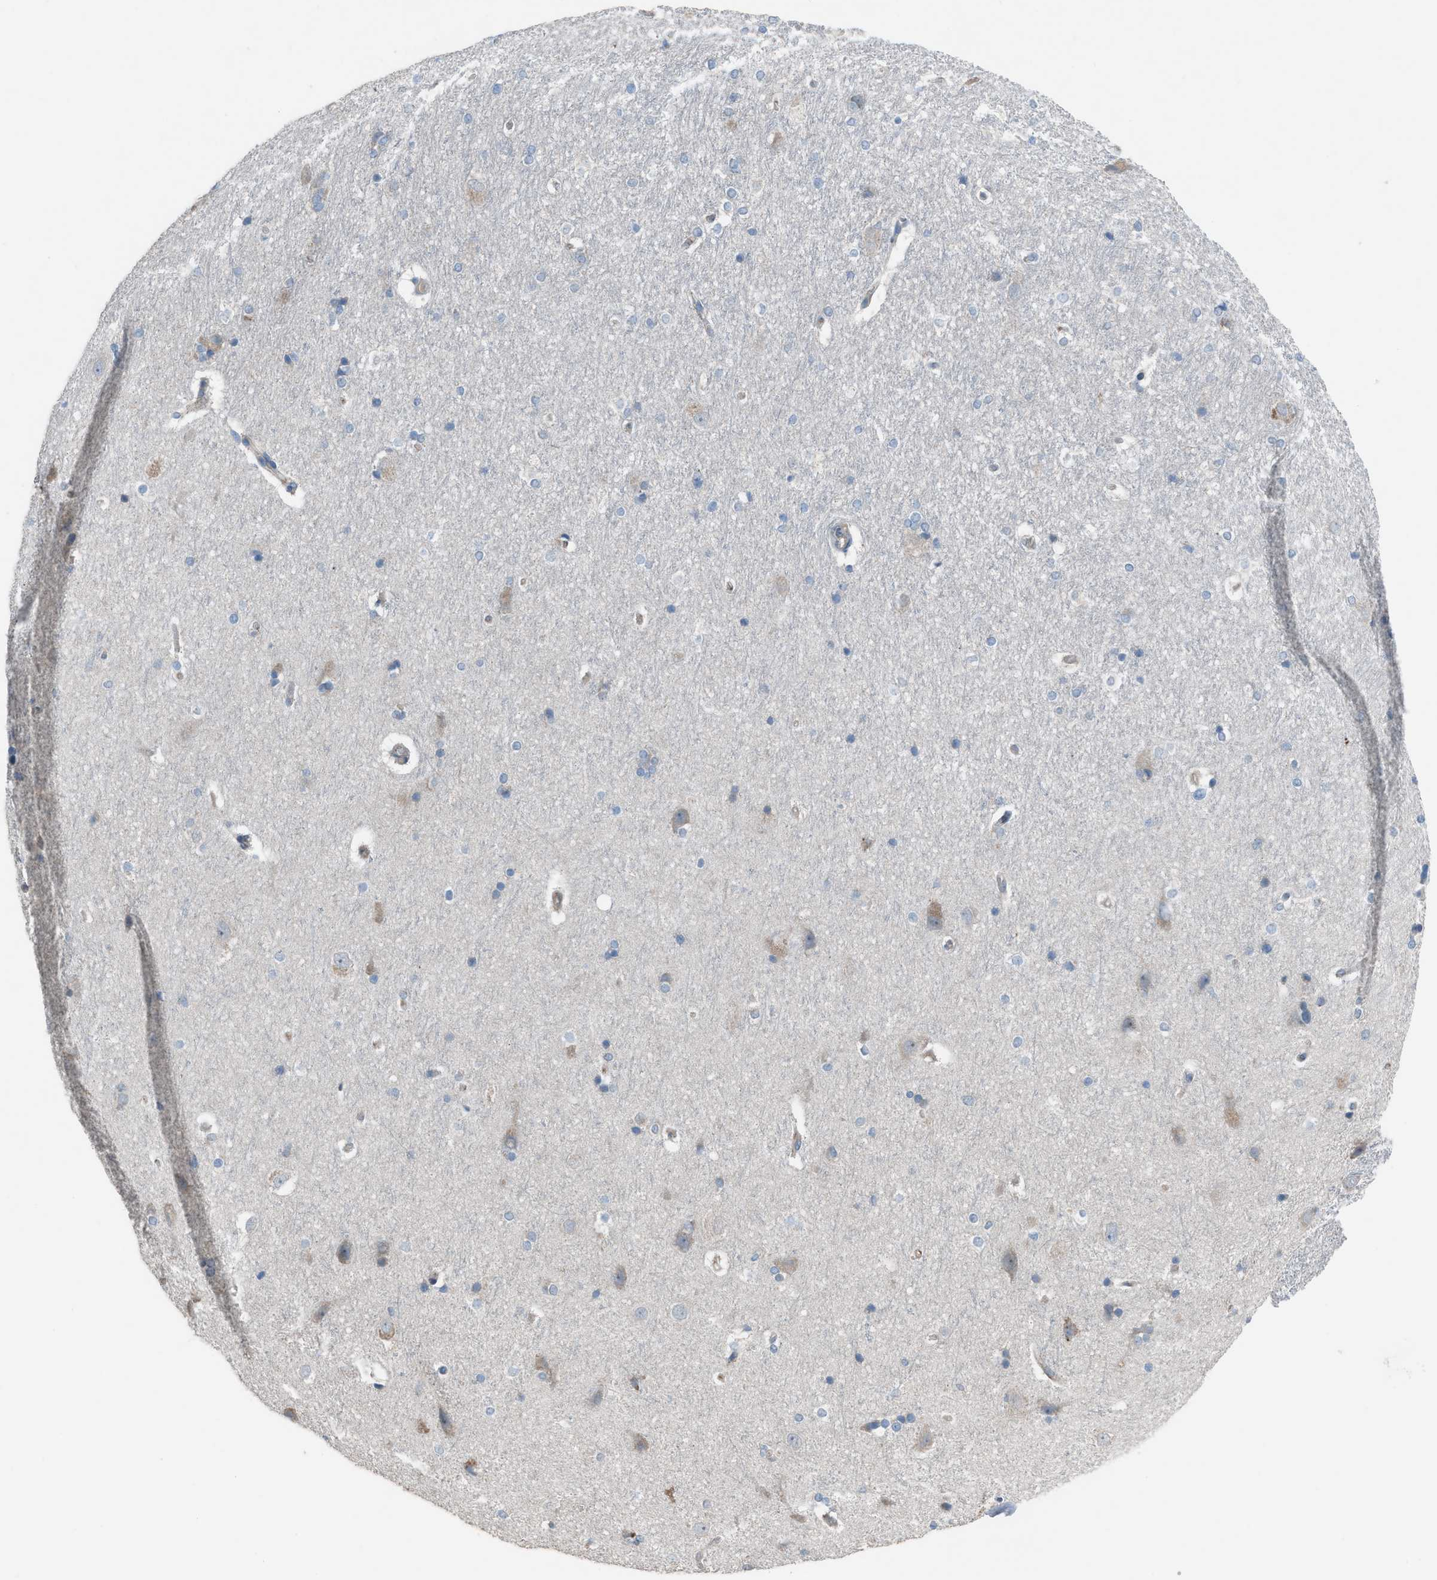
{"staining": {"intensity": "negative", "quantity": "none", "location": "none"}, "tissue": "hippocampus", "cell_type": "Glial cells", "image_type": "normal", "snomed": [{"axis": "morphology", "description": "Normal tissue, NOS"}, {"axis": "topography", "description": "Hippocampus"}], "caption": "IHC micrograph of unremarkable hippocampus stained for a protein (brown), which reveals no positivity in glial cells.", "gene": "HEG1", "patient": {"sex": "female", "age": 19}}